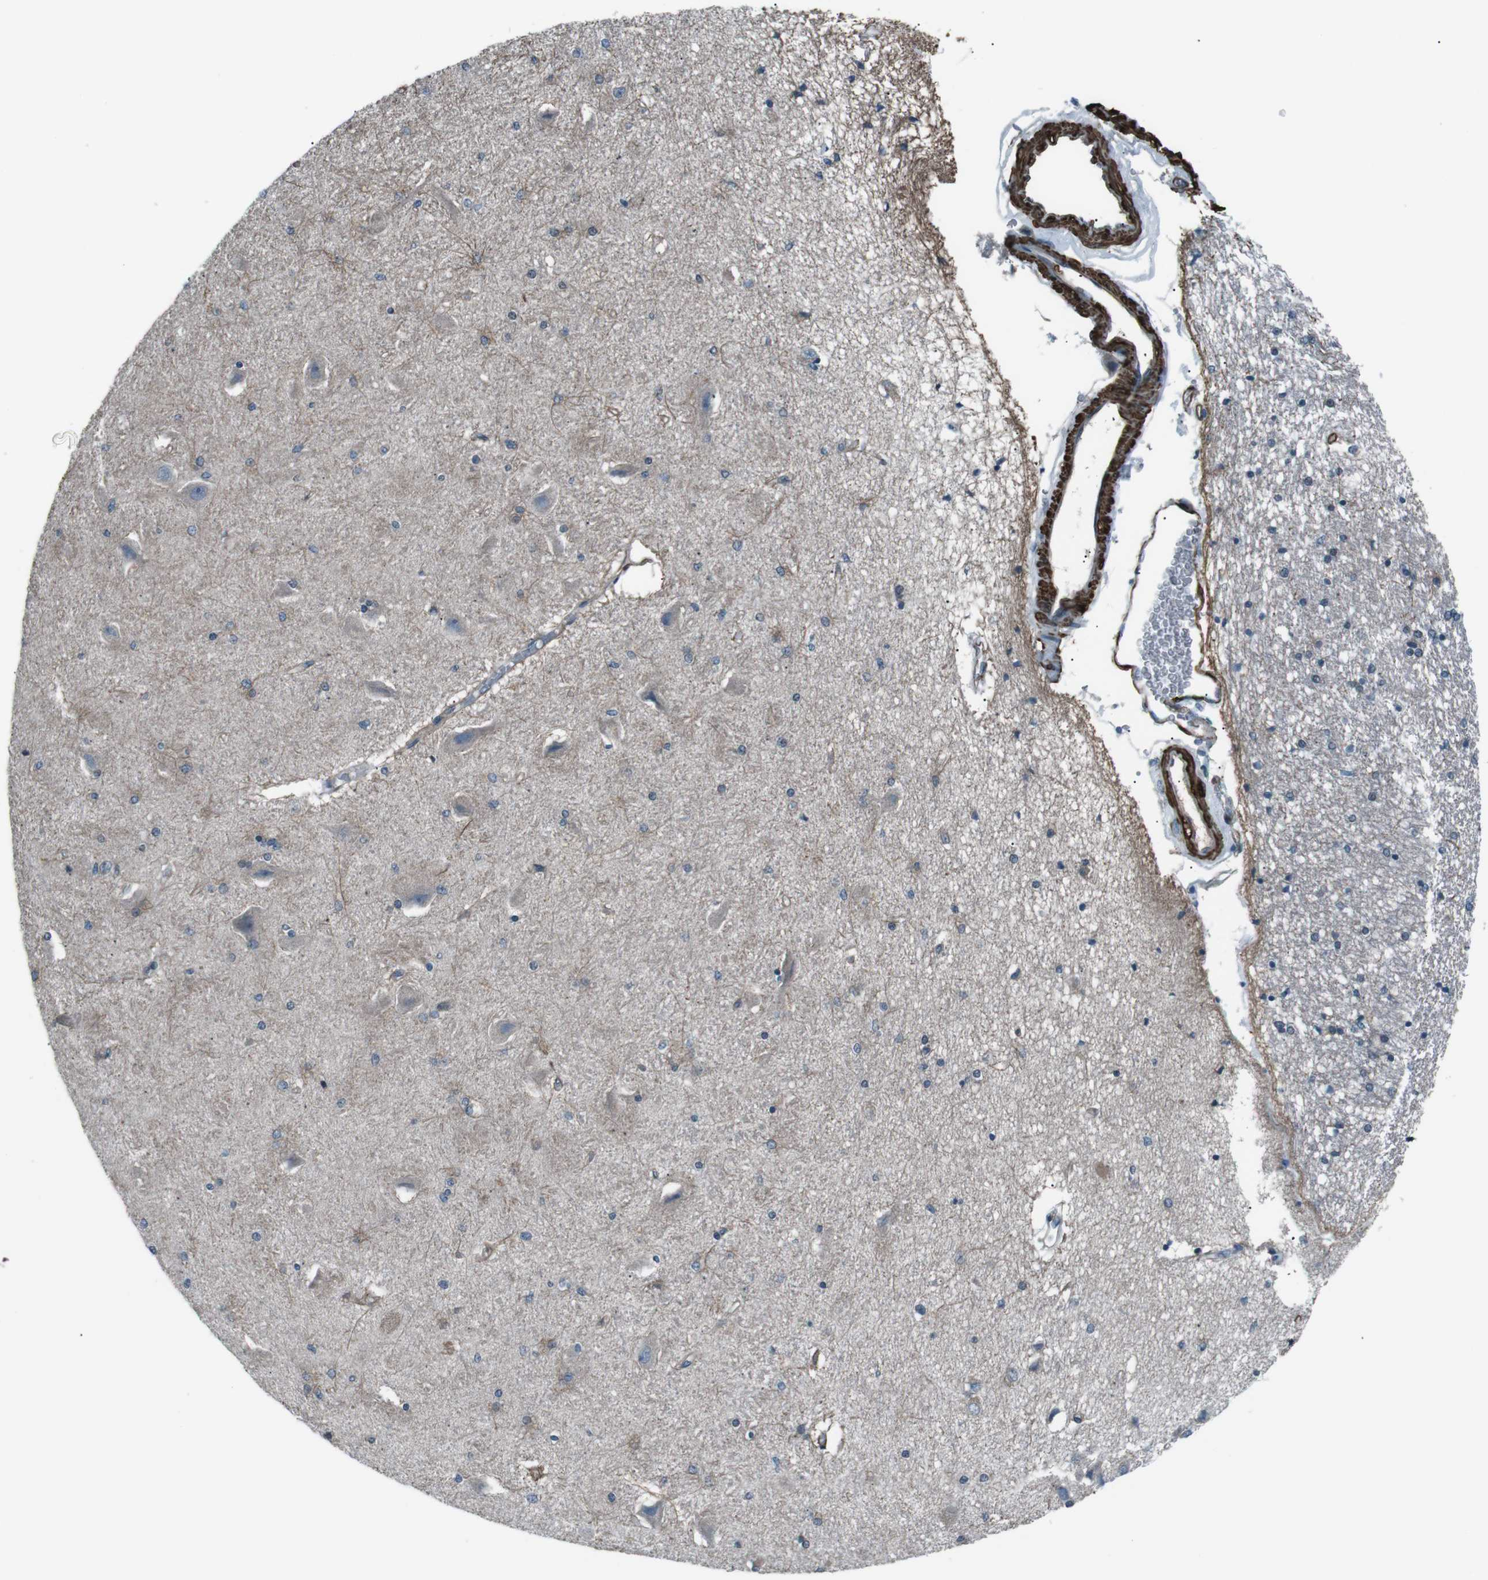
{"staining": {"intensity": "negative", "quantity": "none", "location": "none"}, "tissue": "hippocampus", "cell_type": "Glial cells", "image_type": "normal", "snomed": [{"axis": "morphology", "description": "Normal tissue, NOS"}, {"axis": "topography", "description": "Hippocampus"}], "caption": "IHC micrograph of benign hippocampus stained for a protein (brown), which demonstrates no positivity in glial cells.", "gene": "PDLIM5", "patient": {"sex": "female", "age": 54}}